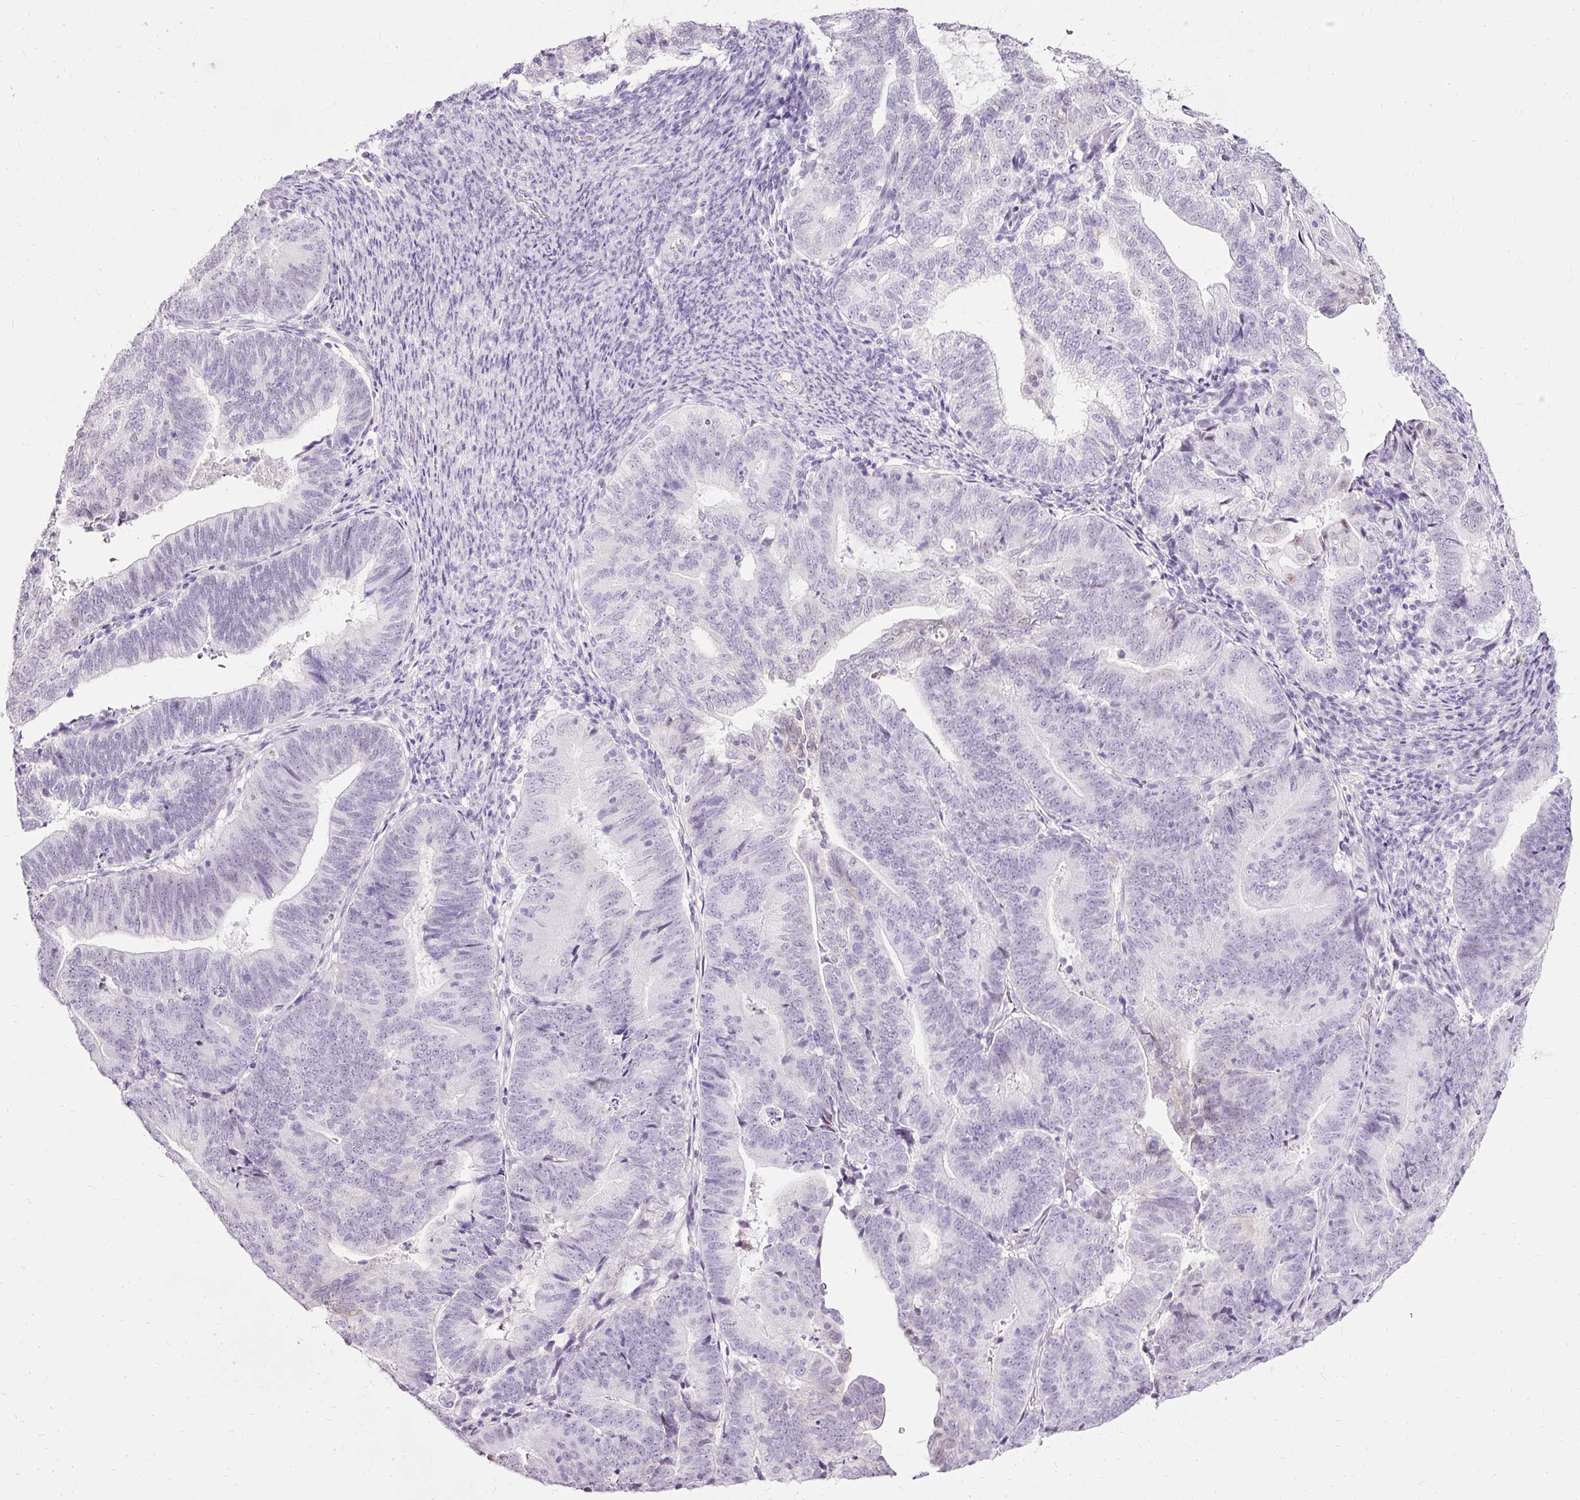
{"staining": {"intensity": "negative", "quantity": "none", "location": "none"}, "tissue": "endometrial cancer", "cell_type": "Tumor cells", "image_type": "cancer", "snomed": [{"axis": "morphology", "description": "Adenocarcinoma, NOS"}, {"axis": "topography", "description": "Endometrium"}], "caption": "Tumor cells show no significant expression in endometrial cancer (adenocarcinoma).", "gene": "PDE6B", "patient": {"sex": "female", "age": 70}}